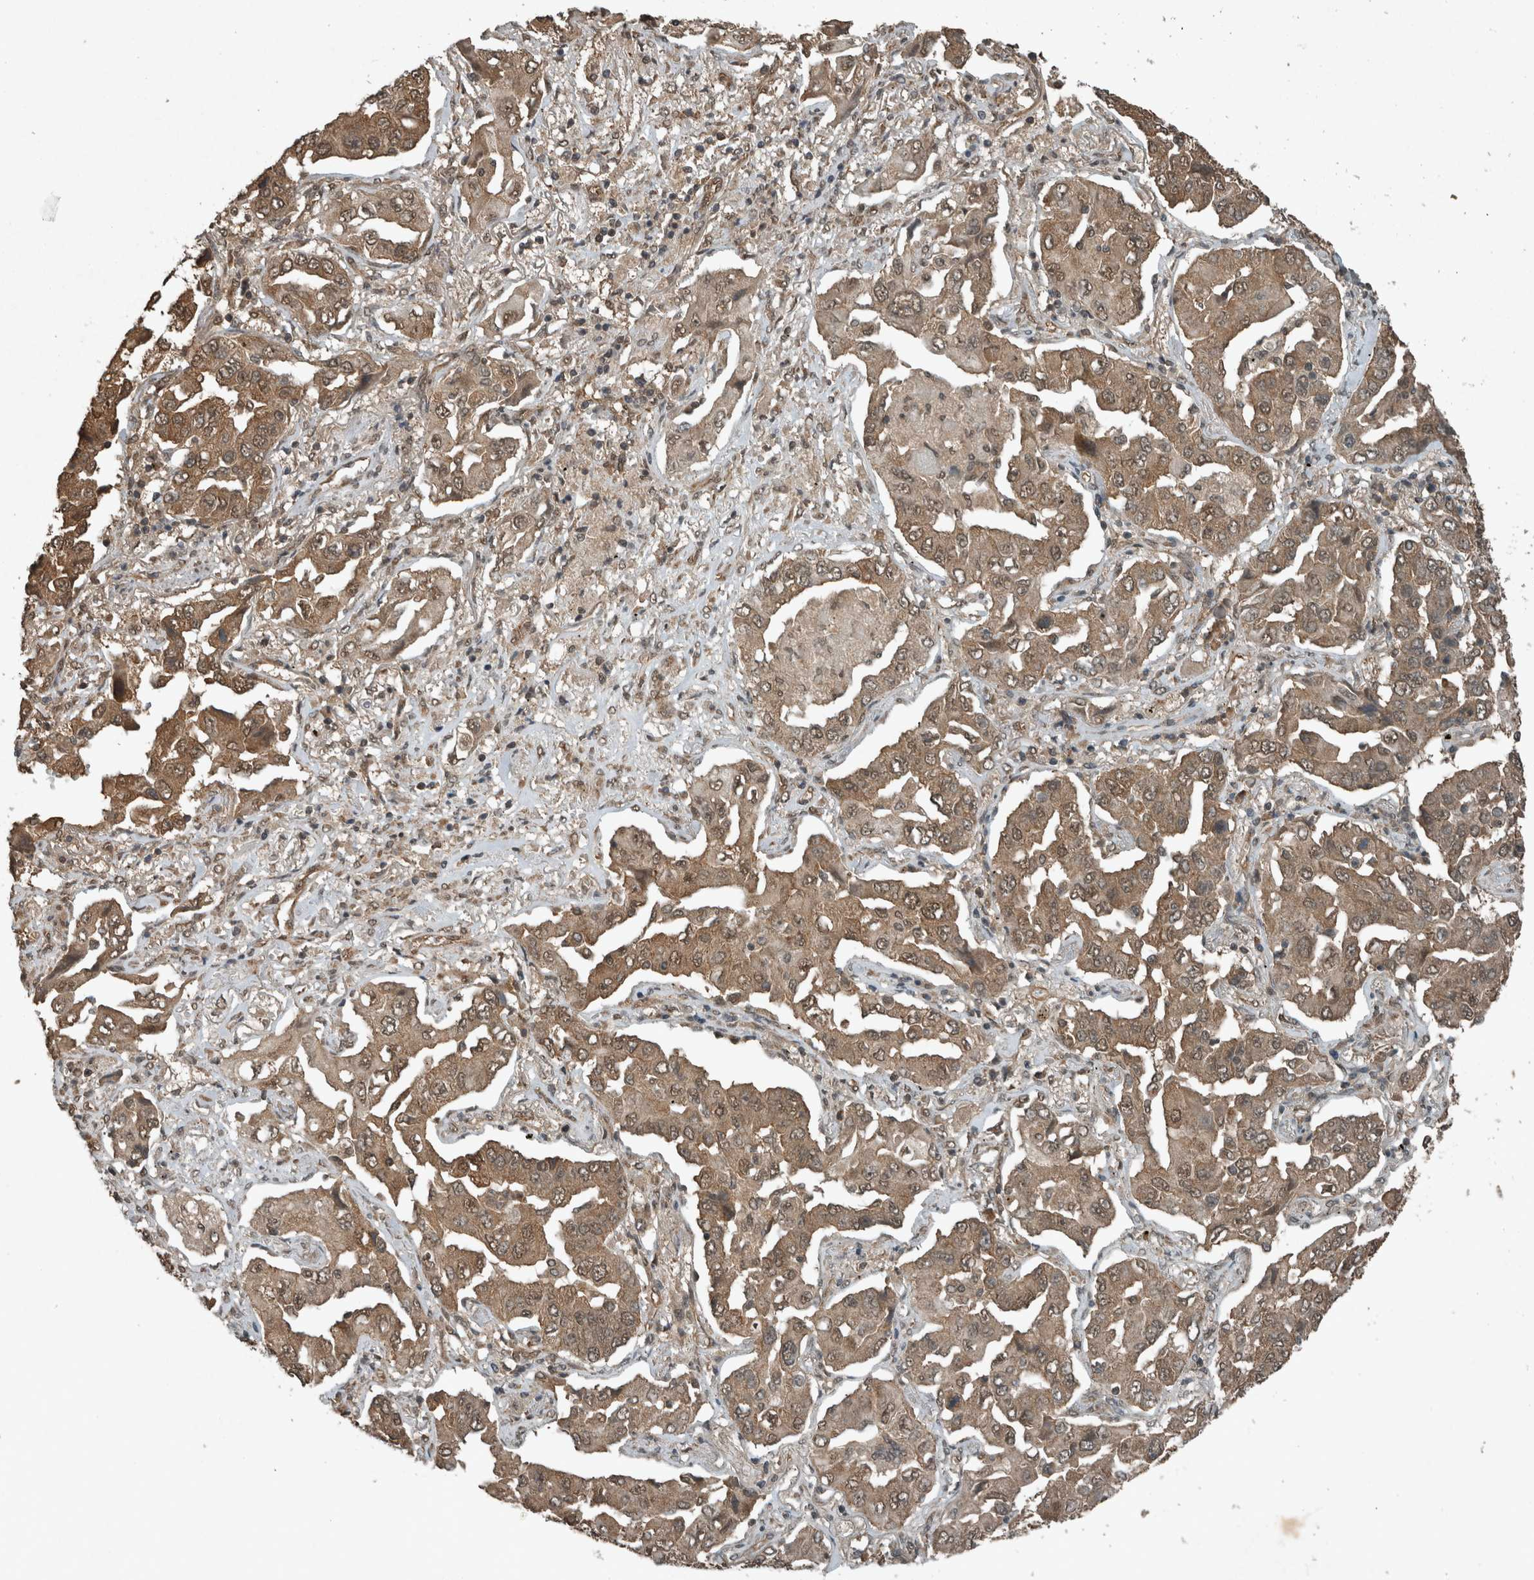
{"staining": {"intensity": "moderate", "quantity": ">75%", "location": "cytoplasmic/membranous,nuclear"}, "tissue": "lung cancer", "cell_type": "Tumor cells", "image_type": "cancer", "snomed": [{"axis": "morphology", "description": "Adenocarcinoma, NOS"}, {"axis": "topography", "description": "Lung"}], "caption": "Immunohistochemical staining of lung adenocarcinoma displays medium levels of moderate cytoplasmic/membranous and nuclear expression in approximately >75% of tumor cells.", "gene": "ARHGEF12", "patient": {"sex": "female", "age": 65}}